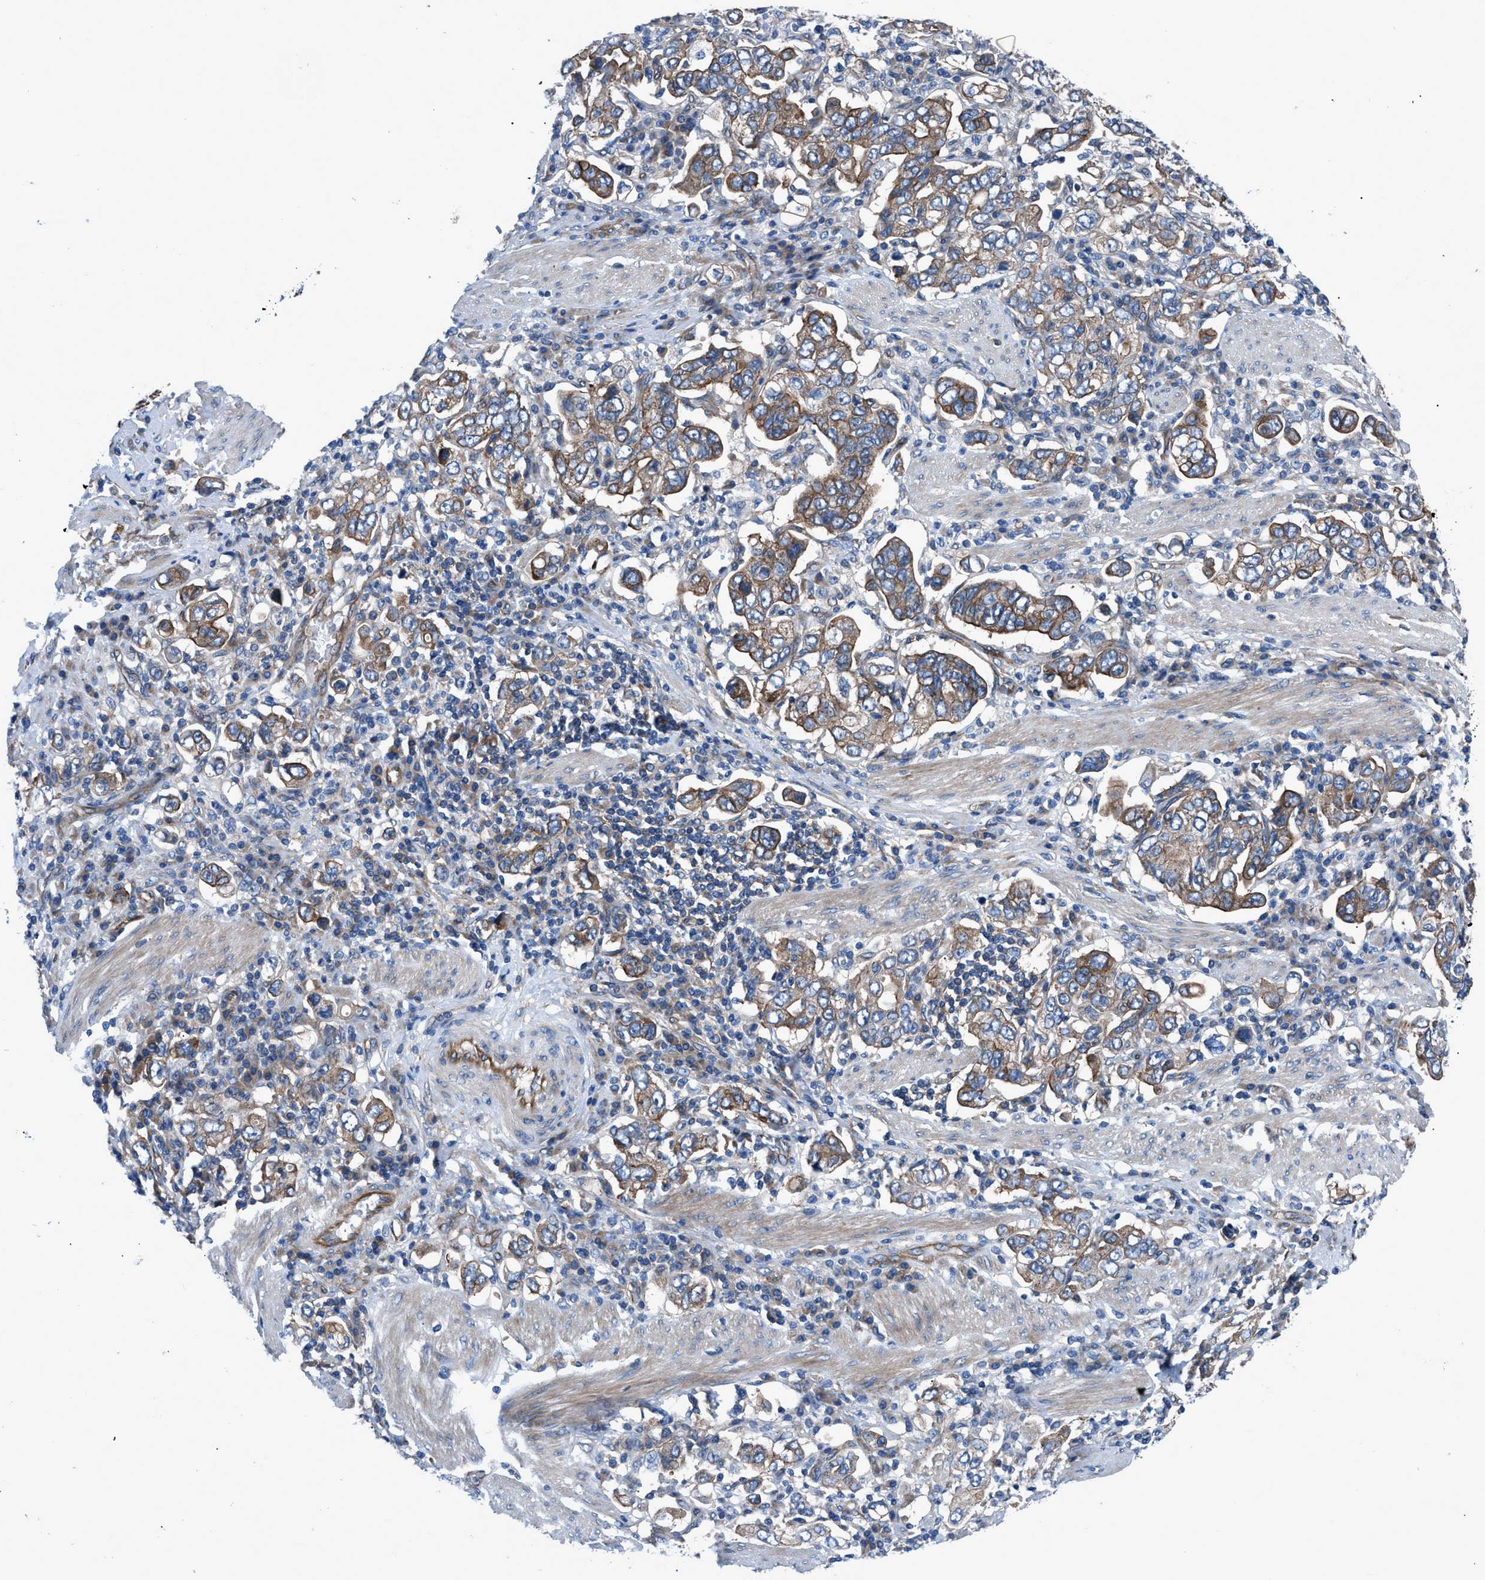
{"staining": {"intensity": "strong", "quantity": ">75%", "location": "cytoplasmic/membranous"}, "tissue": "stomach cancer", "cell_type": "Tumor cells", "image_type": "cancer", "snomed": [{"axis": "morphology", "description": "Adenocarcinoma, NOS"}, {"axis": "topography", "description": "Stomach, upper"}], "caption": "This micrograph reveals stomach cancer (adenocarcinoma) stained with immunohistochemistry to label a protein in brown. The cytoplasmic/membranous of tumor cells show strong positivity for the protein. Nuclei are counter-stained blue.", "gene": "TRIP4", "patient": {"sex": "male", "age": 62}}